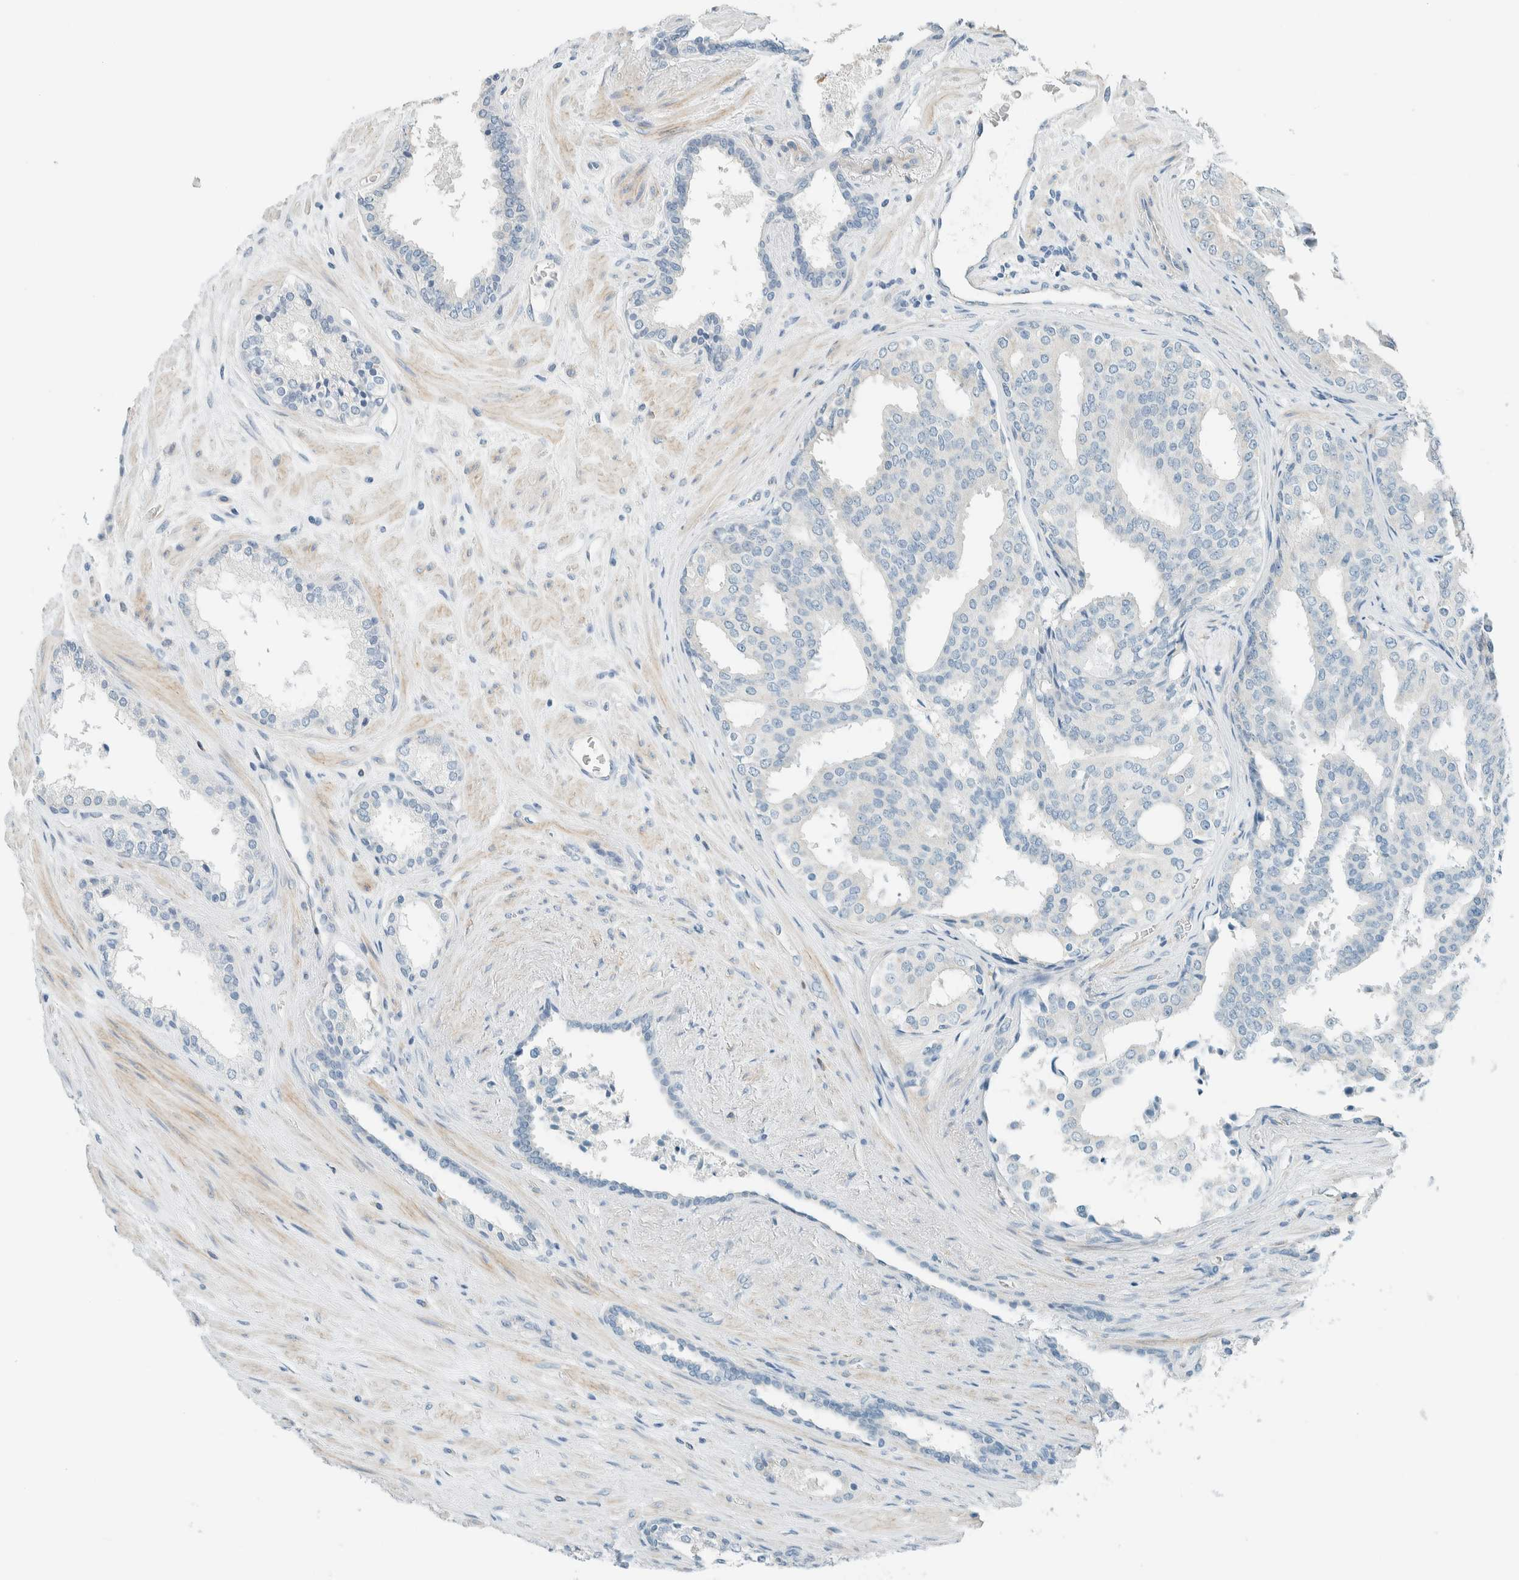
{"staining": {"intensity": "negative", "quantity": "none", "location": "none"}, "tissue": "prostate cancer", "cell_type": "Tumor cells", "image_type": "cancer", "snomed": [{"axis": "morphology", "description": "Adenocarcinoma, High grade"}, {"axis": "topography", "description": "Prostate"}], "caption": "A high-resolution micrograph shows immunohistochemistry (IHC) staining of prostate cancer (adenocarcinoma (high-grade)), which reveals no significant staining in tumor cells. The staining is performed using DAB brown chromogen with nuclei counter-stained in using hematoxylin.", "gene": "SLFN12", "patient": {"sex": "male", "age": 71}}